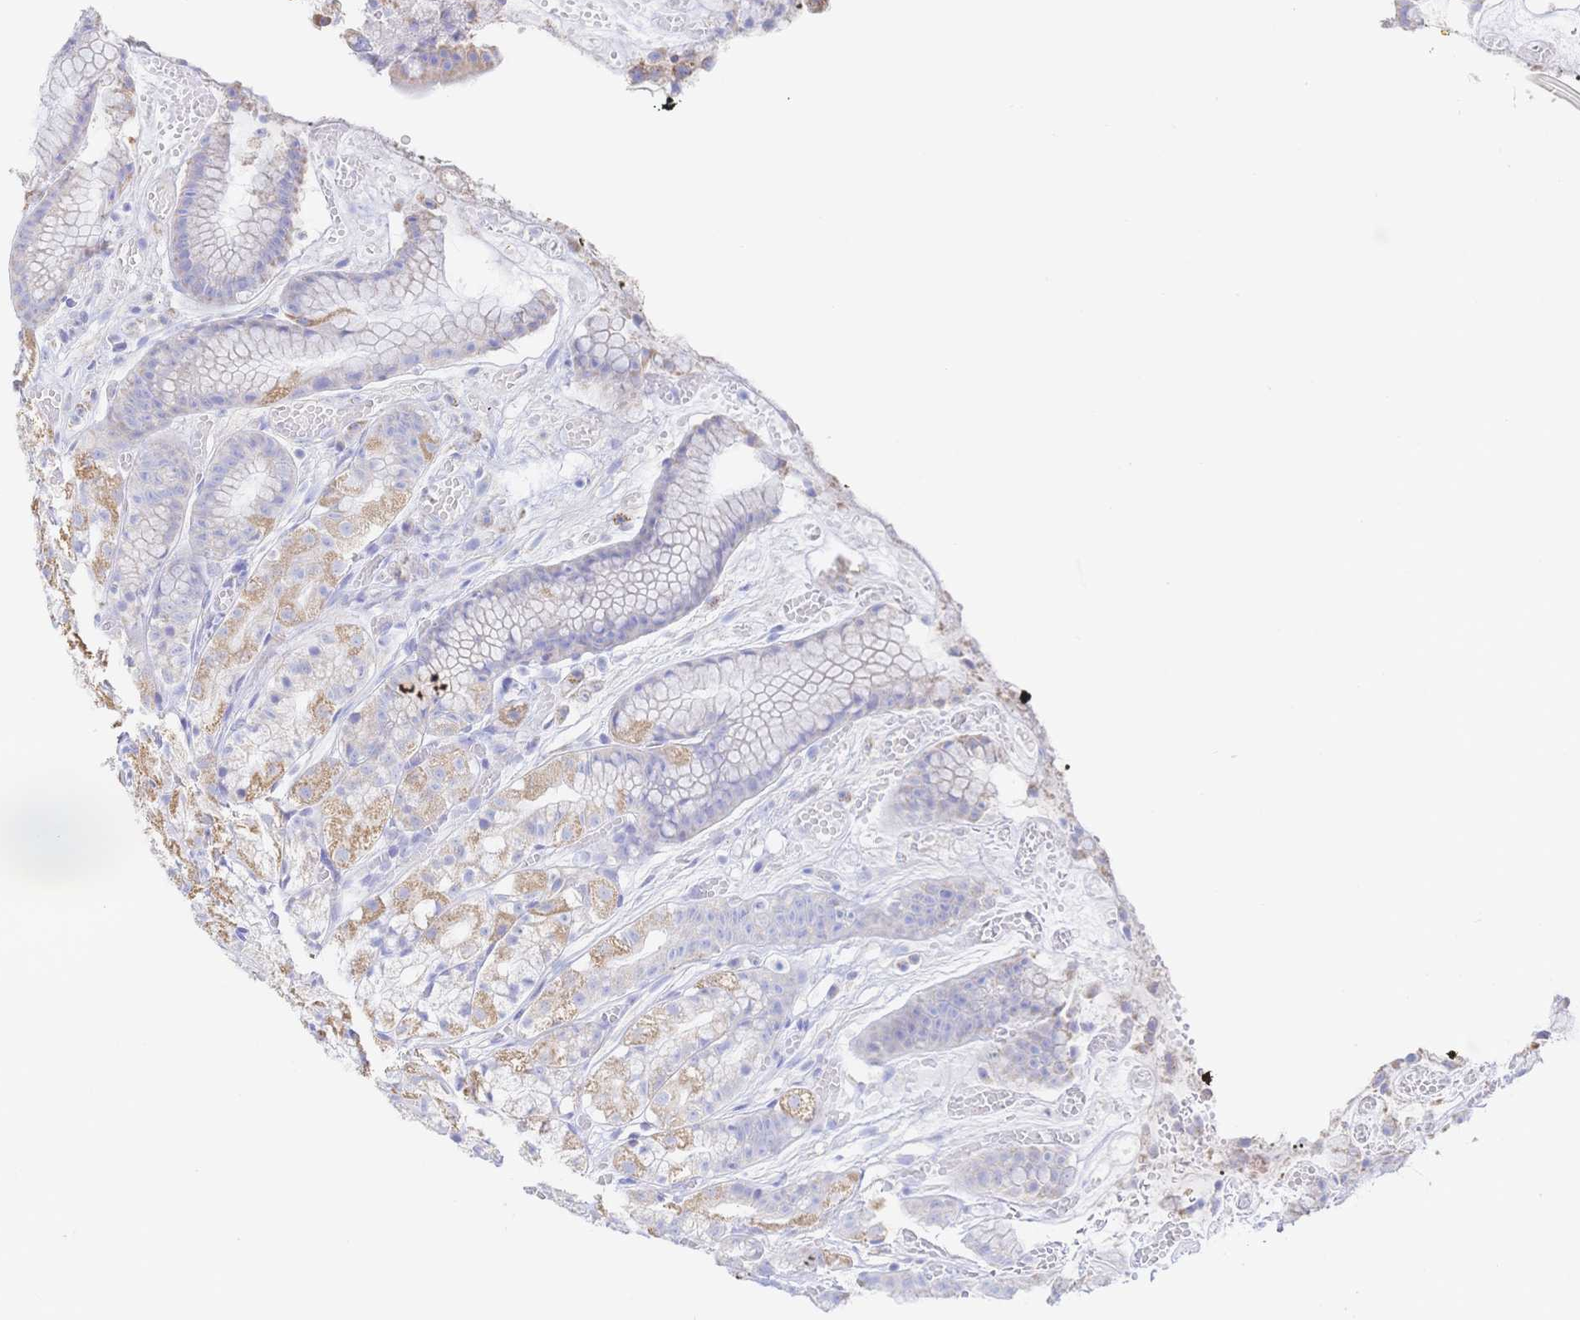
{"staining": {"intensity": "moderate", "quantity": "<25%", "location": "cytoplasmic/membranous"}, "tissue": "stomach", "cell_type": "Glandular cells", "image_type": "normal", "snomed": [{"axis": "morphology", "description": "Normal tissue, NOS"}, {"axis": "topography", "description": "Smooth muscle"}, {"axis": "topography", "description": "Stomach"}], "caption": "Brown immunohistochemical staining in benign human stomach shows moderate cytoplasmic/membranous staining in about <25% of glandular cells. (IHC, brightfield microscopy, high magnification).", "gene": "SYNGR4", "patient": {"sex": "male", "age": 70}}